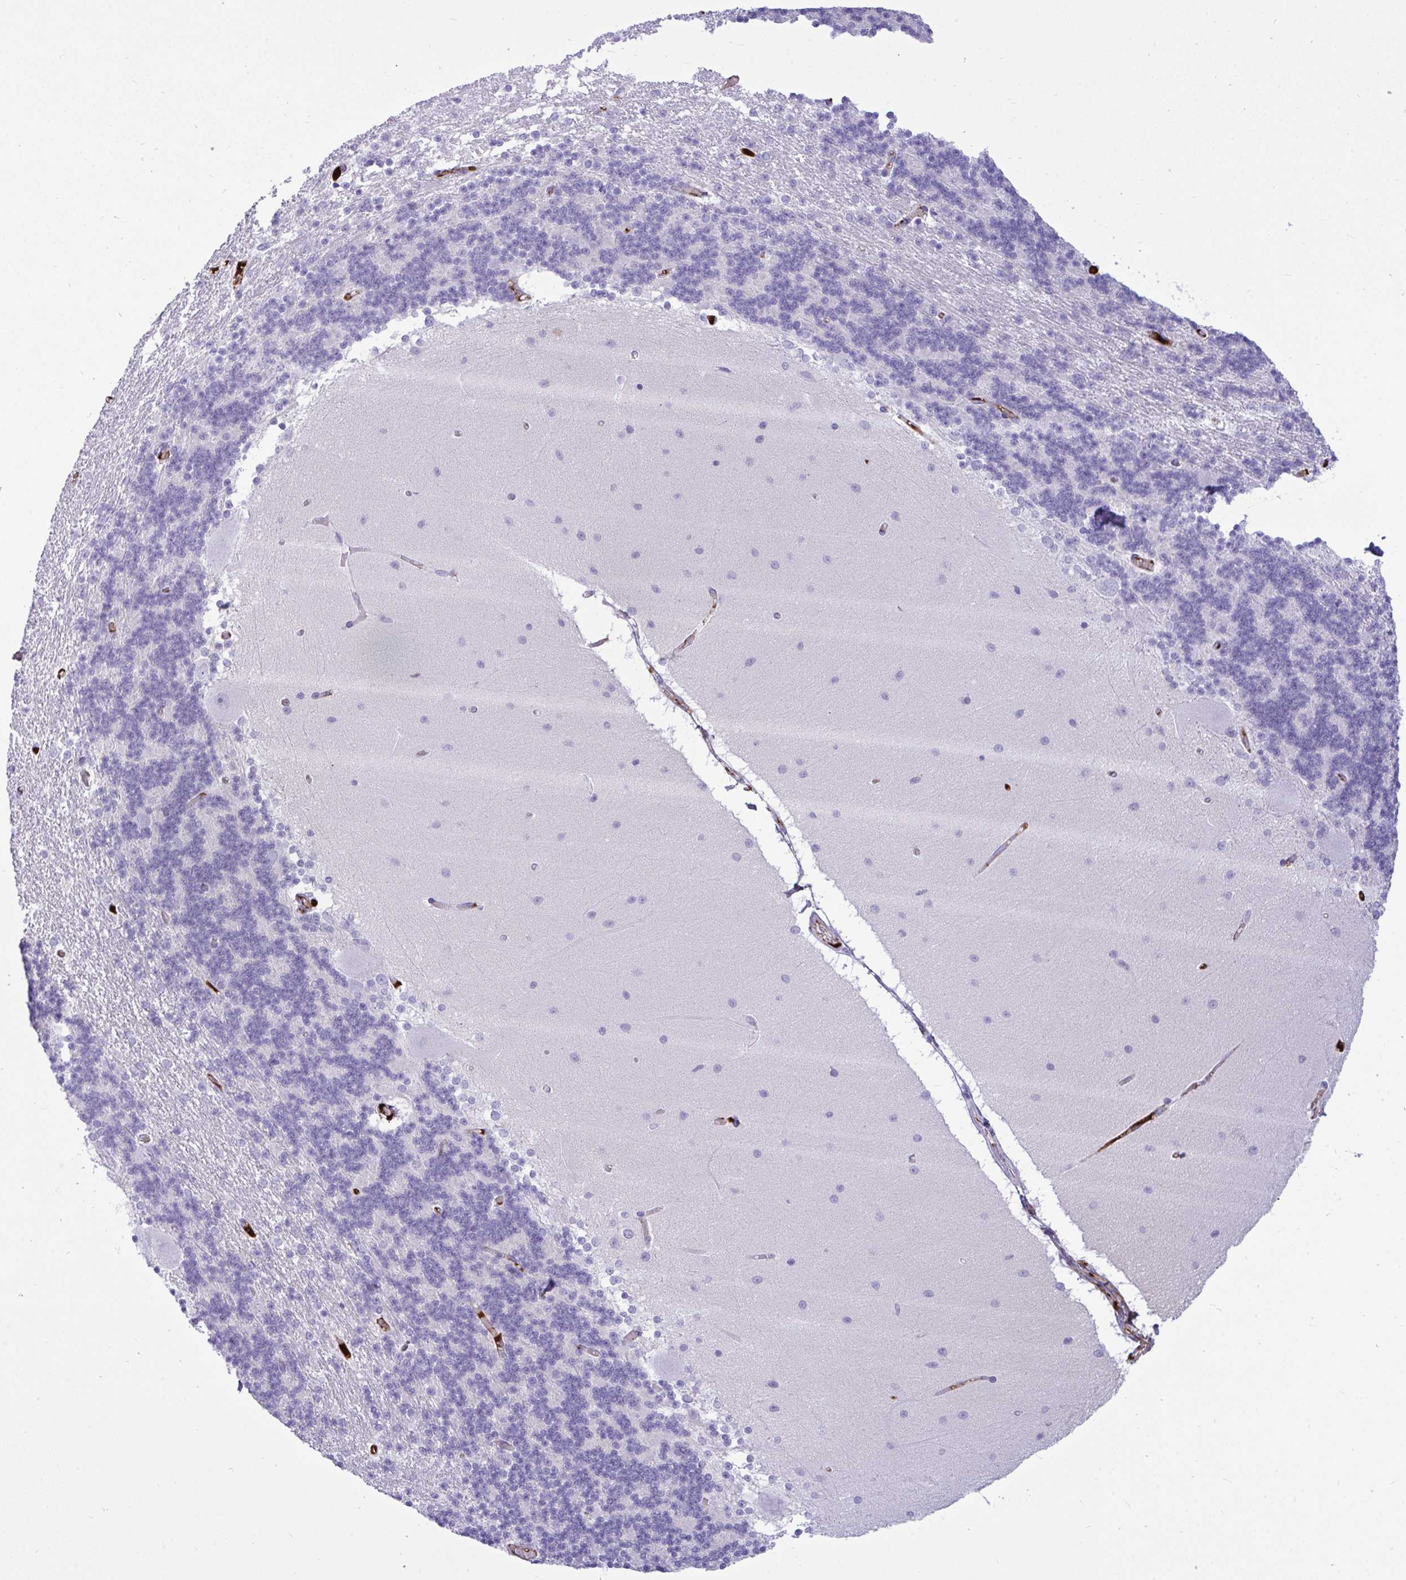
{"staining": {"intensity": "moderate", "quantity": "<25%", "location": "cytoplasmic/membranous"}, "tissue": "cerebellum", "cell_type": "Cells in granular layer", "image_type": "normal", "snomed": [{"axis": "morphology", "description": "Normal tissue, NOS"}, {"axis": "topography", "description": "Cerebellum"}], "caption": "Brown immunohistochemical staining in unremarkable human cerebellum demonstrates moderate cytoplasmic/membranous expression in approximately <25% of cells in granular layer.", "gene": "F2", "patient": {"sex": "female", "age": 54}}